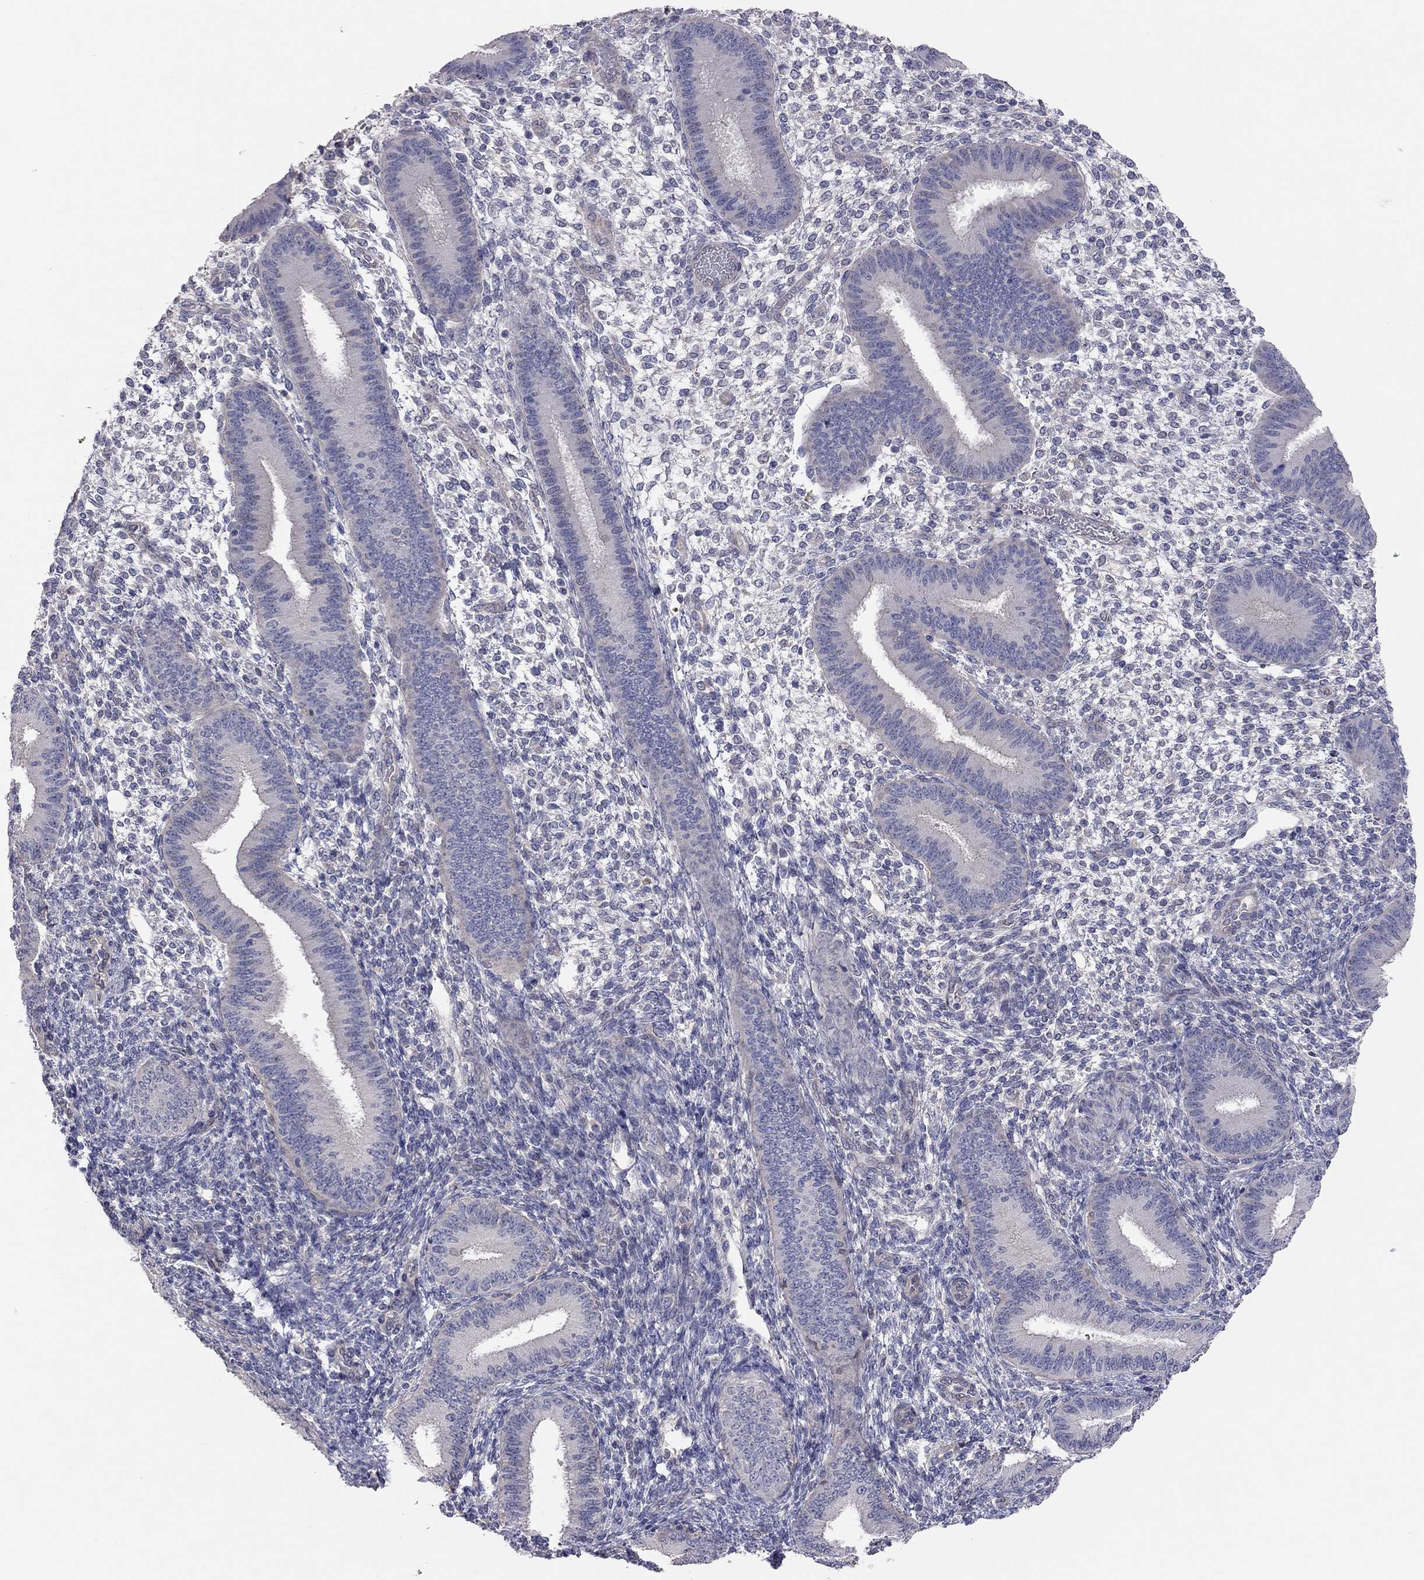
{"staining": {"intensity": "negative", "quantity": "none", "location": "none"}, "tissue": "endometrium", "cell_type": "Cells in endometrial stroma", "image_type": "normal", "snomed": [{"axis": "morphology", "description": "Normal tissue, NOS"}, {"axis": "topography", "description": "Endometrium"}], "caption": "This is an immunohistochemistry (IHC) micrograph of normal endometrium. There is no expression in cells in endometrial stroma.", "gene": "KCNB1", "patient": {"sex": "female", "age": 39}}